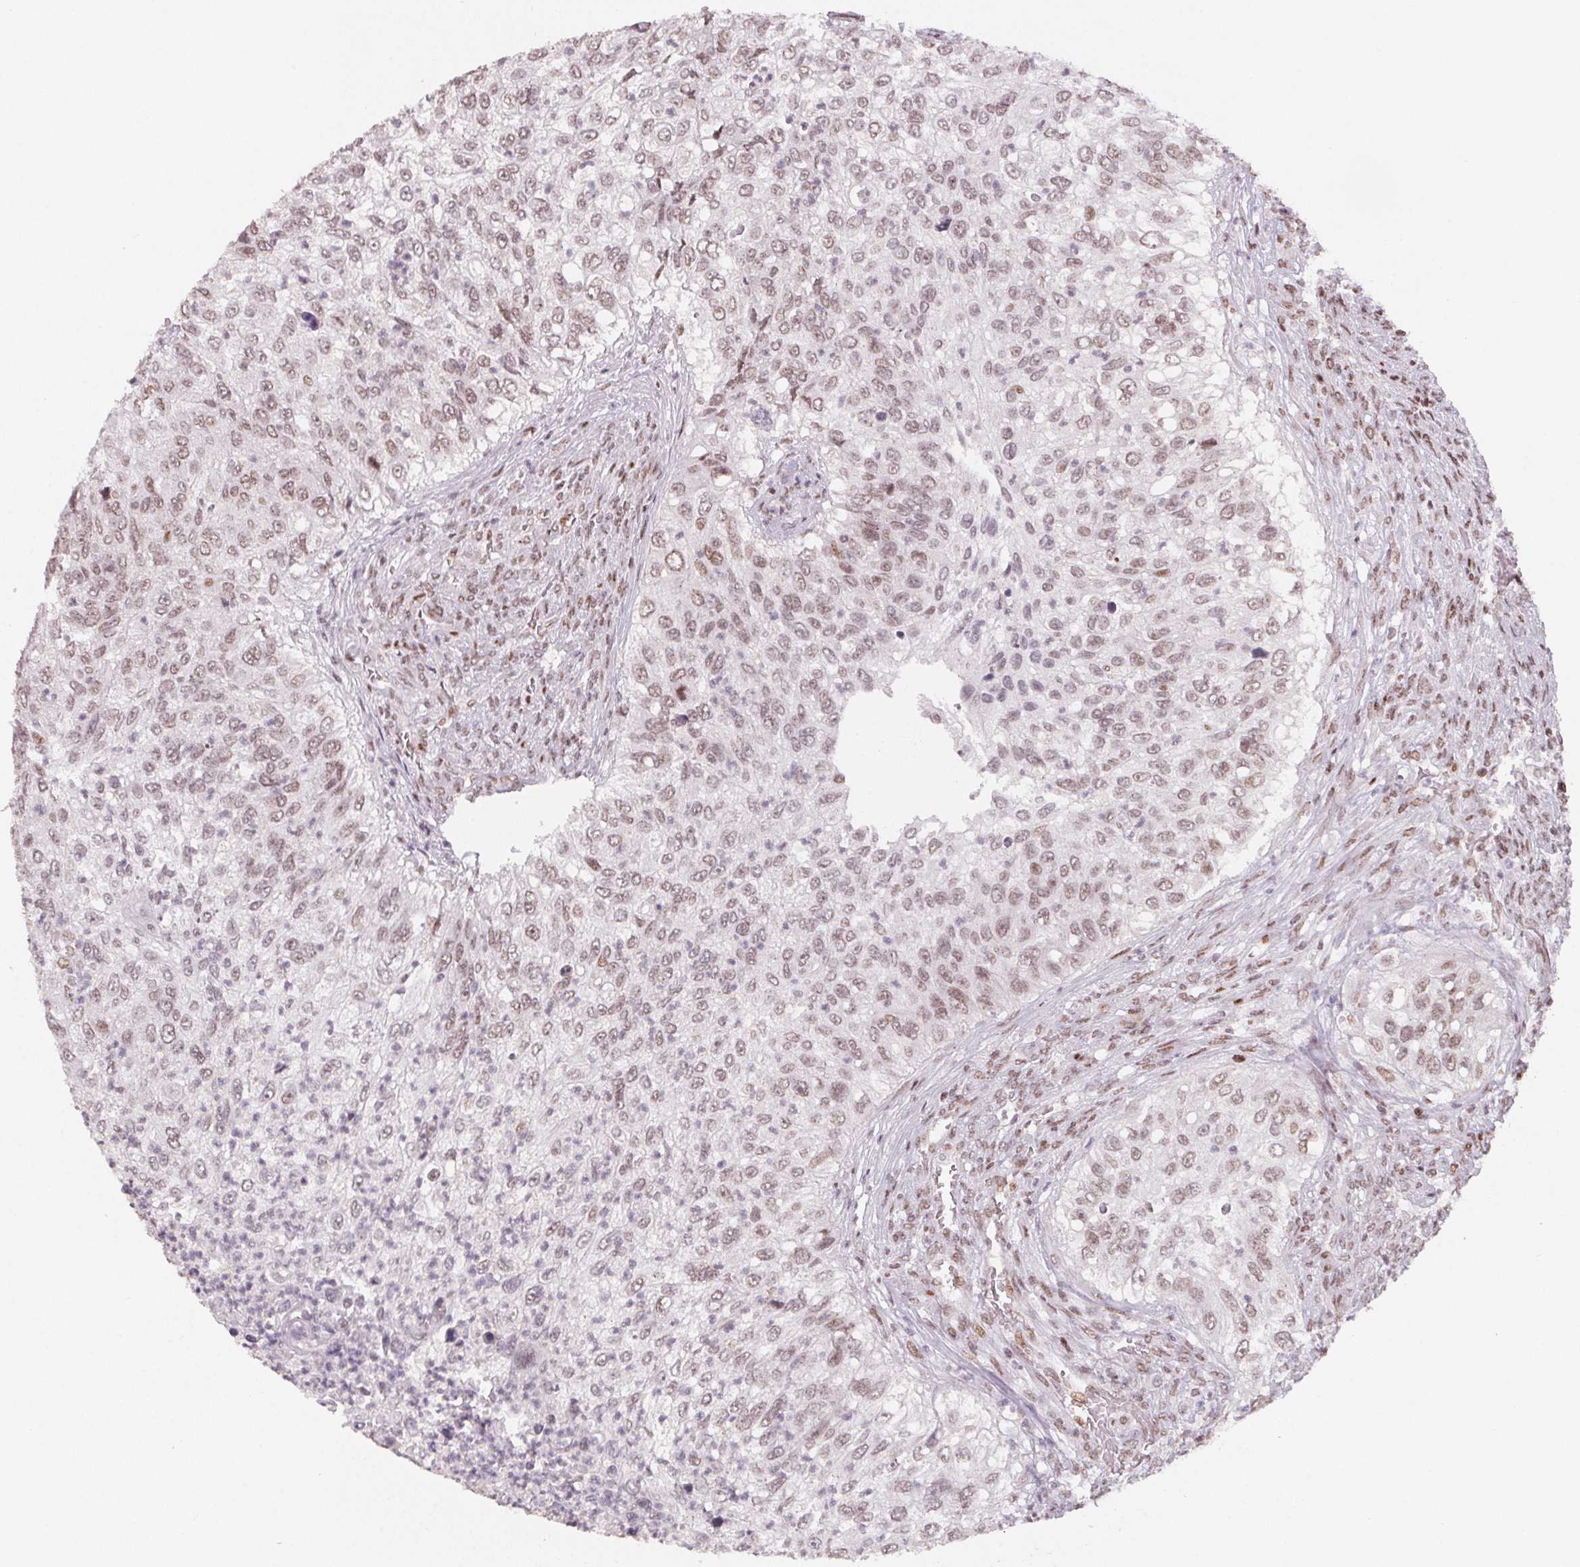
{"staining": {"intensity": "weak", "quantity": ">75%", "location": "nuclear"}, "tissue": "urothelial cancer", "cell_type": "Tumor cells", "image_type": "cancer", "snomed": [{"axis": "morphology", "description": "Urothelial carcinoma, High grade"}, {"axis": "topography", "description": "Urinary bladder"}], "caption": "DAB (3,3'-diaminobenzidine) immunohistochemical staining of human urothelial cancer reveals weak nuclear protein staining in about >75% of tumor cells.", "gene": "KMT2A", "patient": {"sex": "female", "age": 60}}